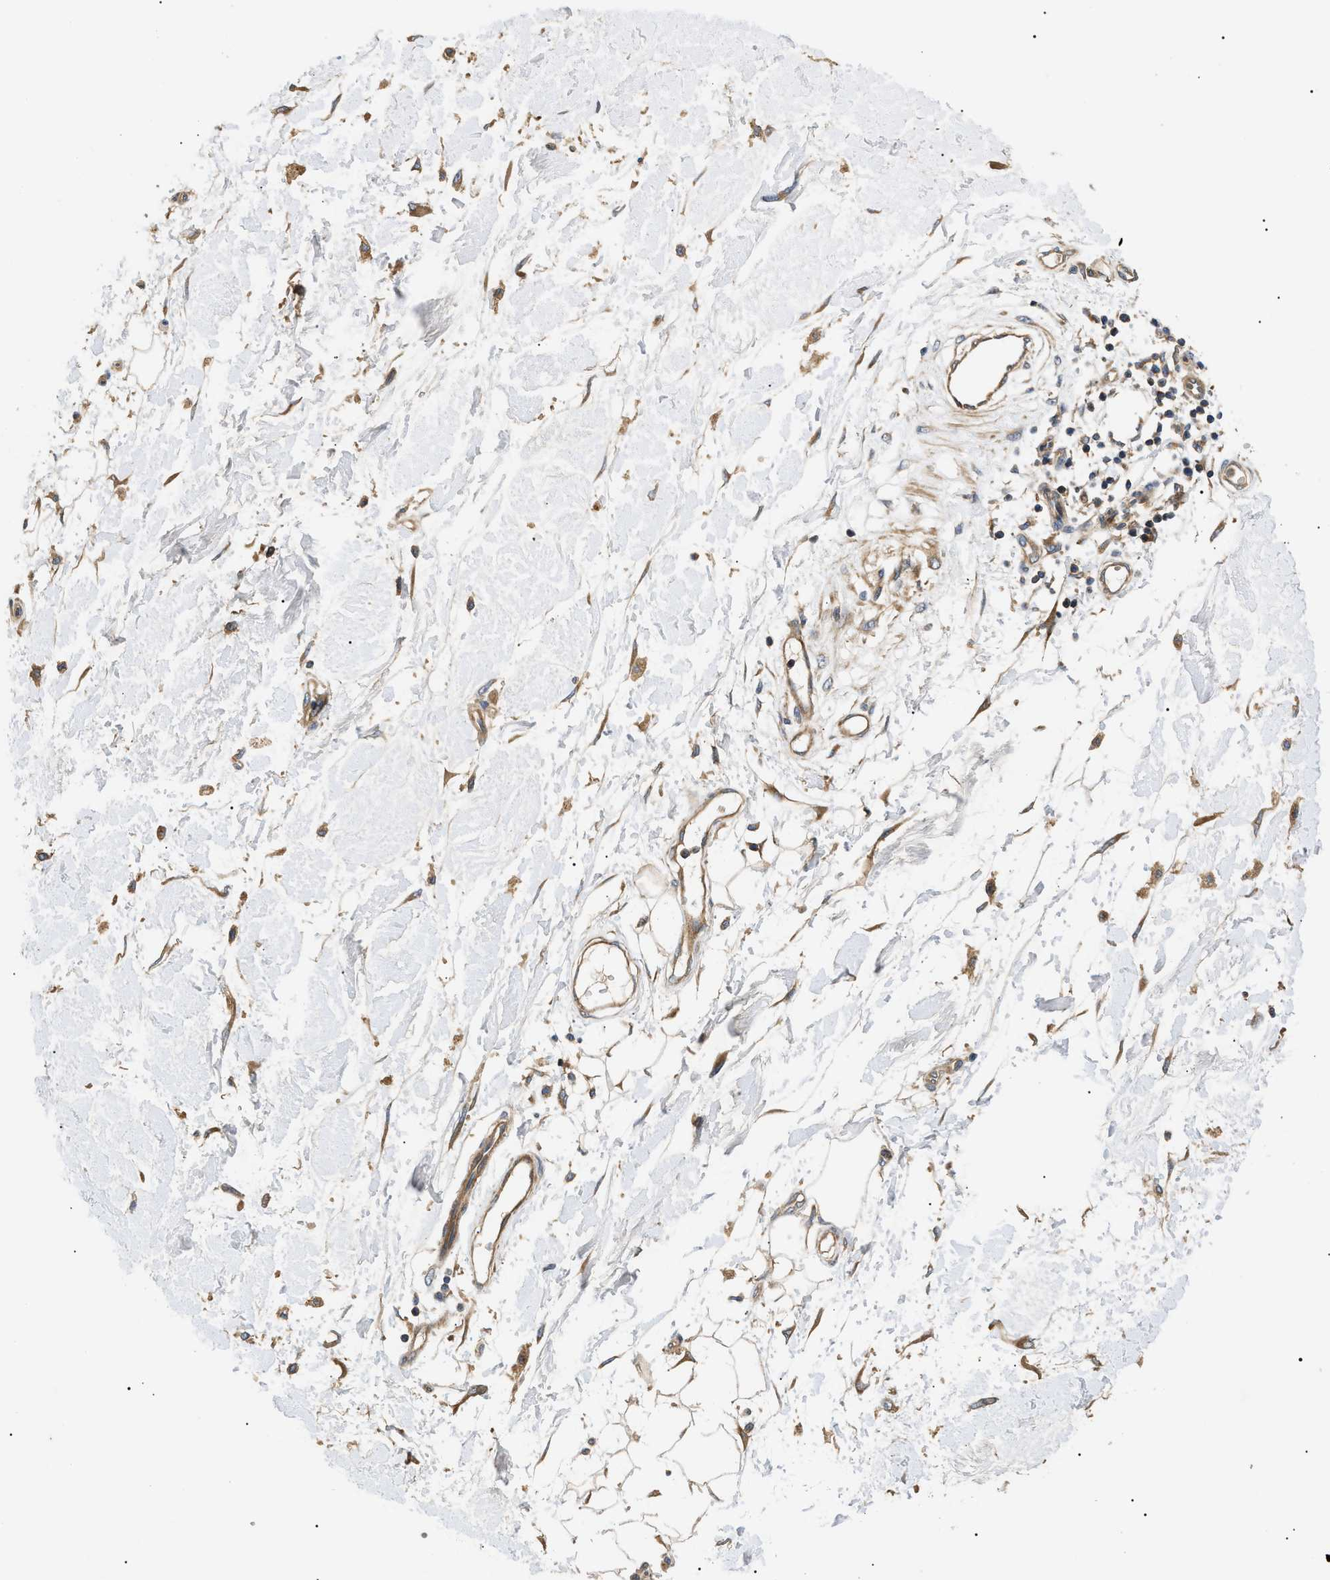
{"staining": {"intensity": "weak", "quantity": "25%-75%", "location": "cytoplasmic/membranous"}, "tissue": "adipose tissue", "cell_type": "Adipocytes", "image_type": "normal", "snomed": [{"axis": "morphology", "description": "Normal tissue, NOS"}, {"axis": "morphology", "description": "Squamous cell carcinoma, NOS"}, {"axis": "topography", "description": "Skin"}, {"axis": "topography", "description": "Peripheral nerve tissue"}], "caption": "Weak cytoplasmic/membranous positivity for a protein is identified in about 25%-75% of adipocytes of benign adipose tissue using immunohistochemistry.", "gene": "PPM1B", "patient": {"sex": "male", "age": 83}}